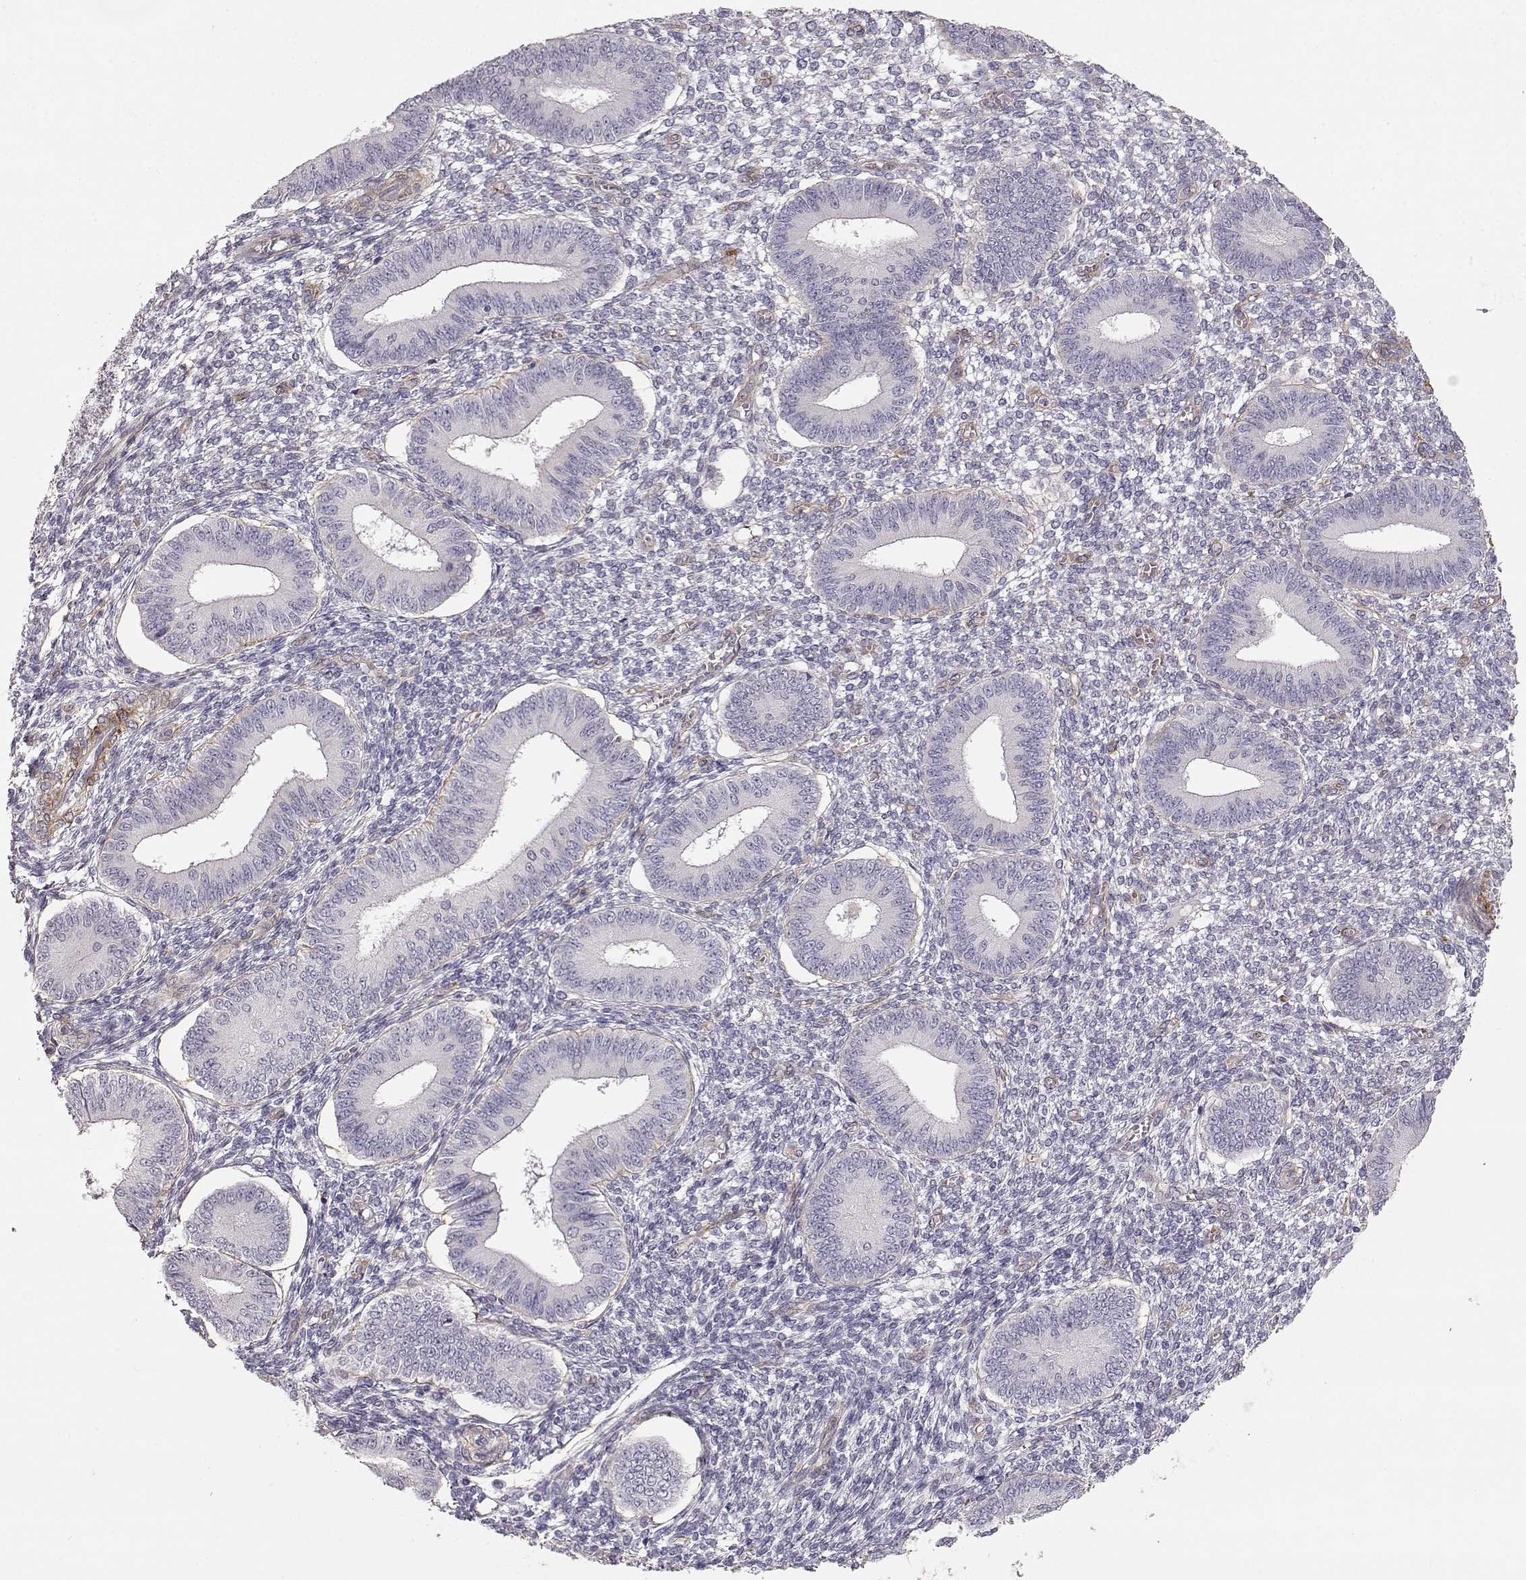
{"staining": {"intensity": "negative", "quantity": "none", "location": "none"}, "tissue": "endometrium", "cell_type": "Cells in endometrial stroma", "image_type": "normal", "snomed": [{"axis": "morphology", "description": "Normal tissue, NOS"}, {"axis": "topography", "description": "Endometrium"}], "caption": "DAB immunohistochemical staining of benign endometrium reveals no significant positivity in cells in endometrial stroma.", "gene": "LAMC1", "patient": {"sex": "female", "age": 42}}